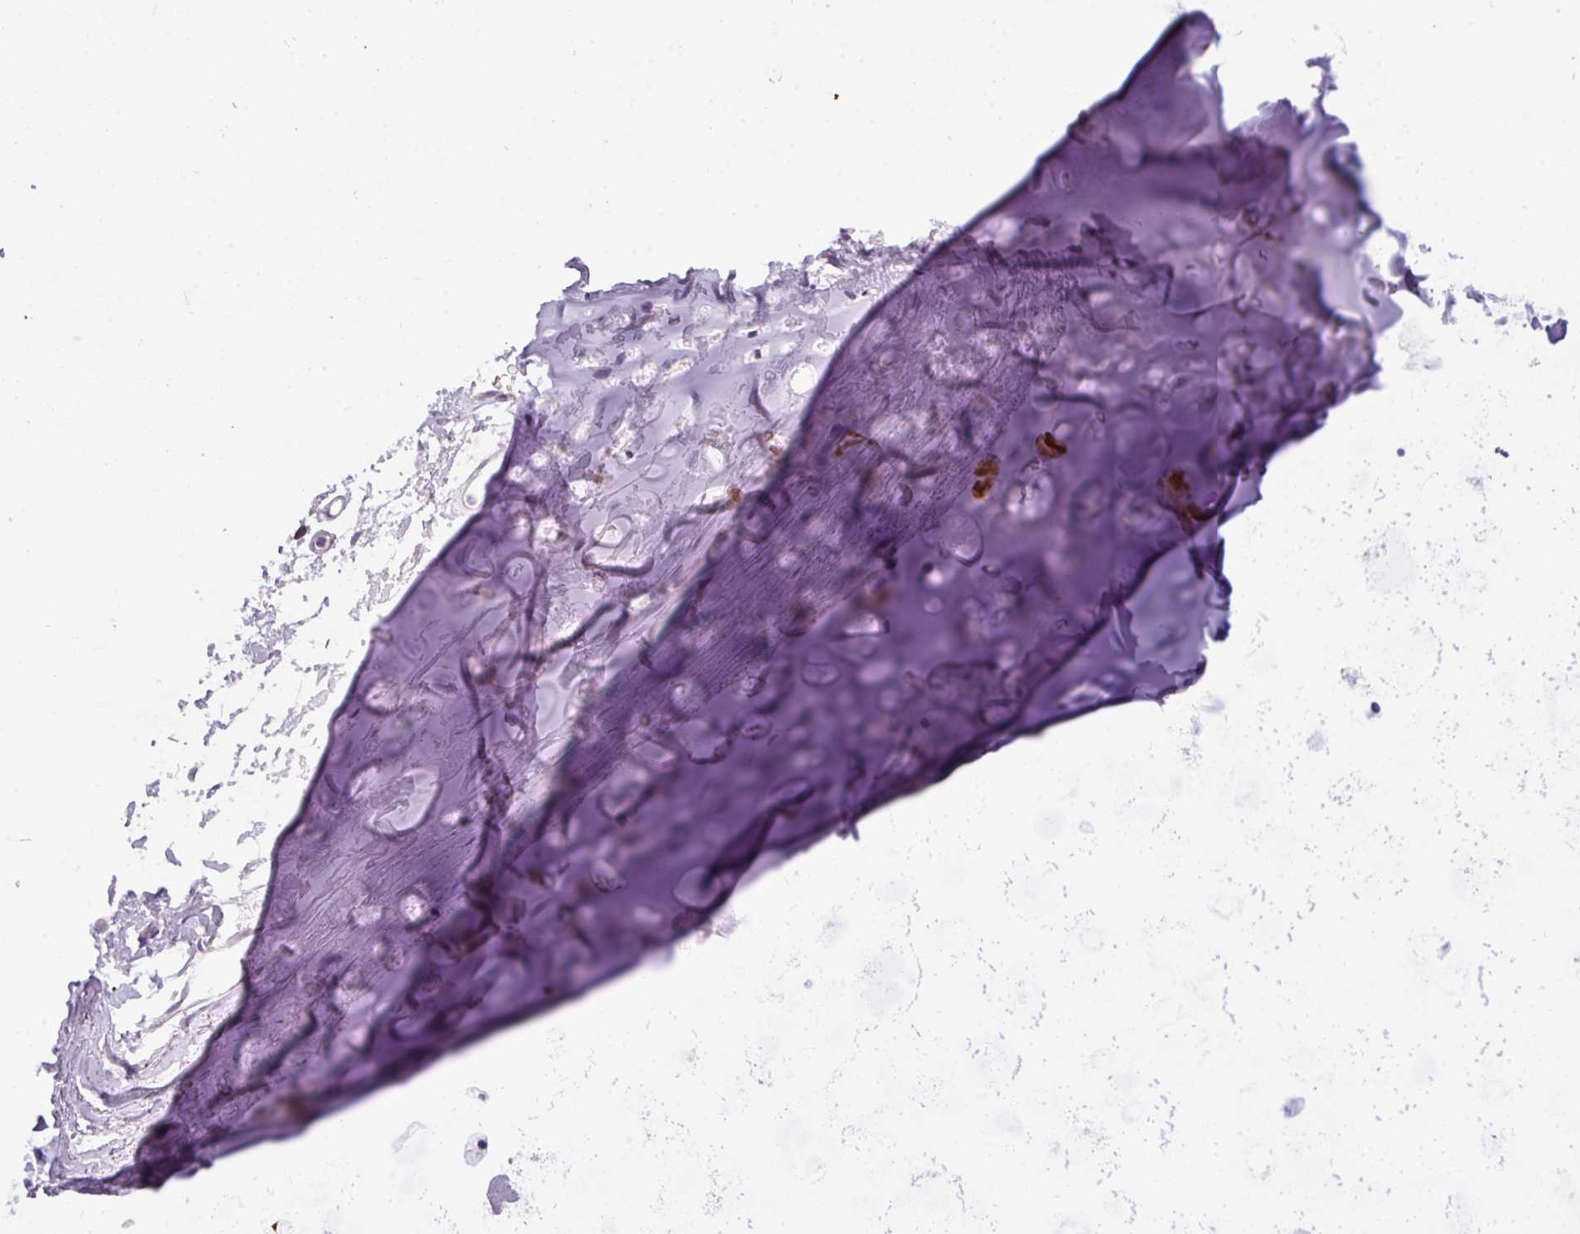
{"staining": {"intensity": "negative", "quantity": "none", "location": "none"}, "tissue": "adipose tissue", "cell_type": "Adipocytes", "image_type": "normal", "snomed": [{"axis": "morphology", "description": "Normal tissue, NOS"}, {"axis": "topography", "description": "Lymph node"}, {"axis": "topography", "description": "Cartilage tissue"}, {"axis": "topography", "description": "Bronchus"}], "caption": "Micrograph shows no significant protein positivity in adipocytes of unremarkable adipose tissue. Nuclei are stained in blue.", "gene": "C2orf68", "patient": {"sex": "female", "age": 70}}